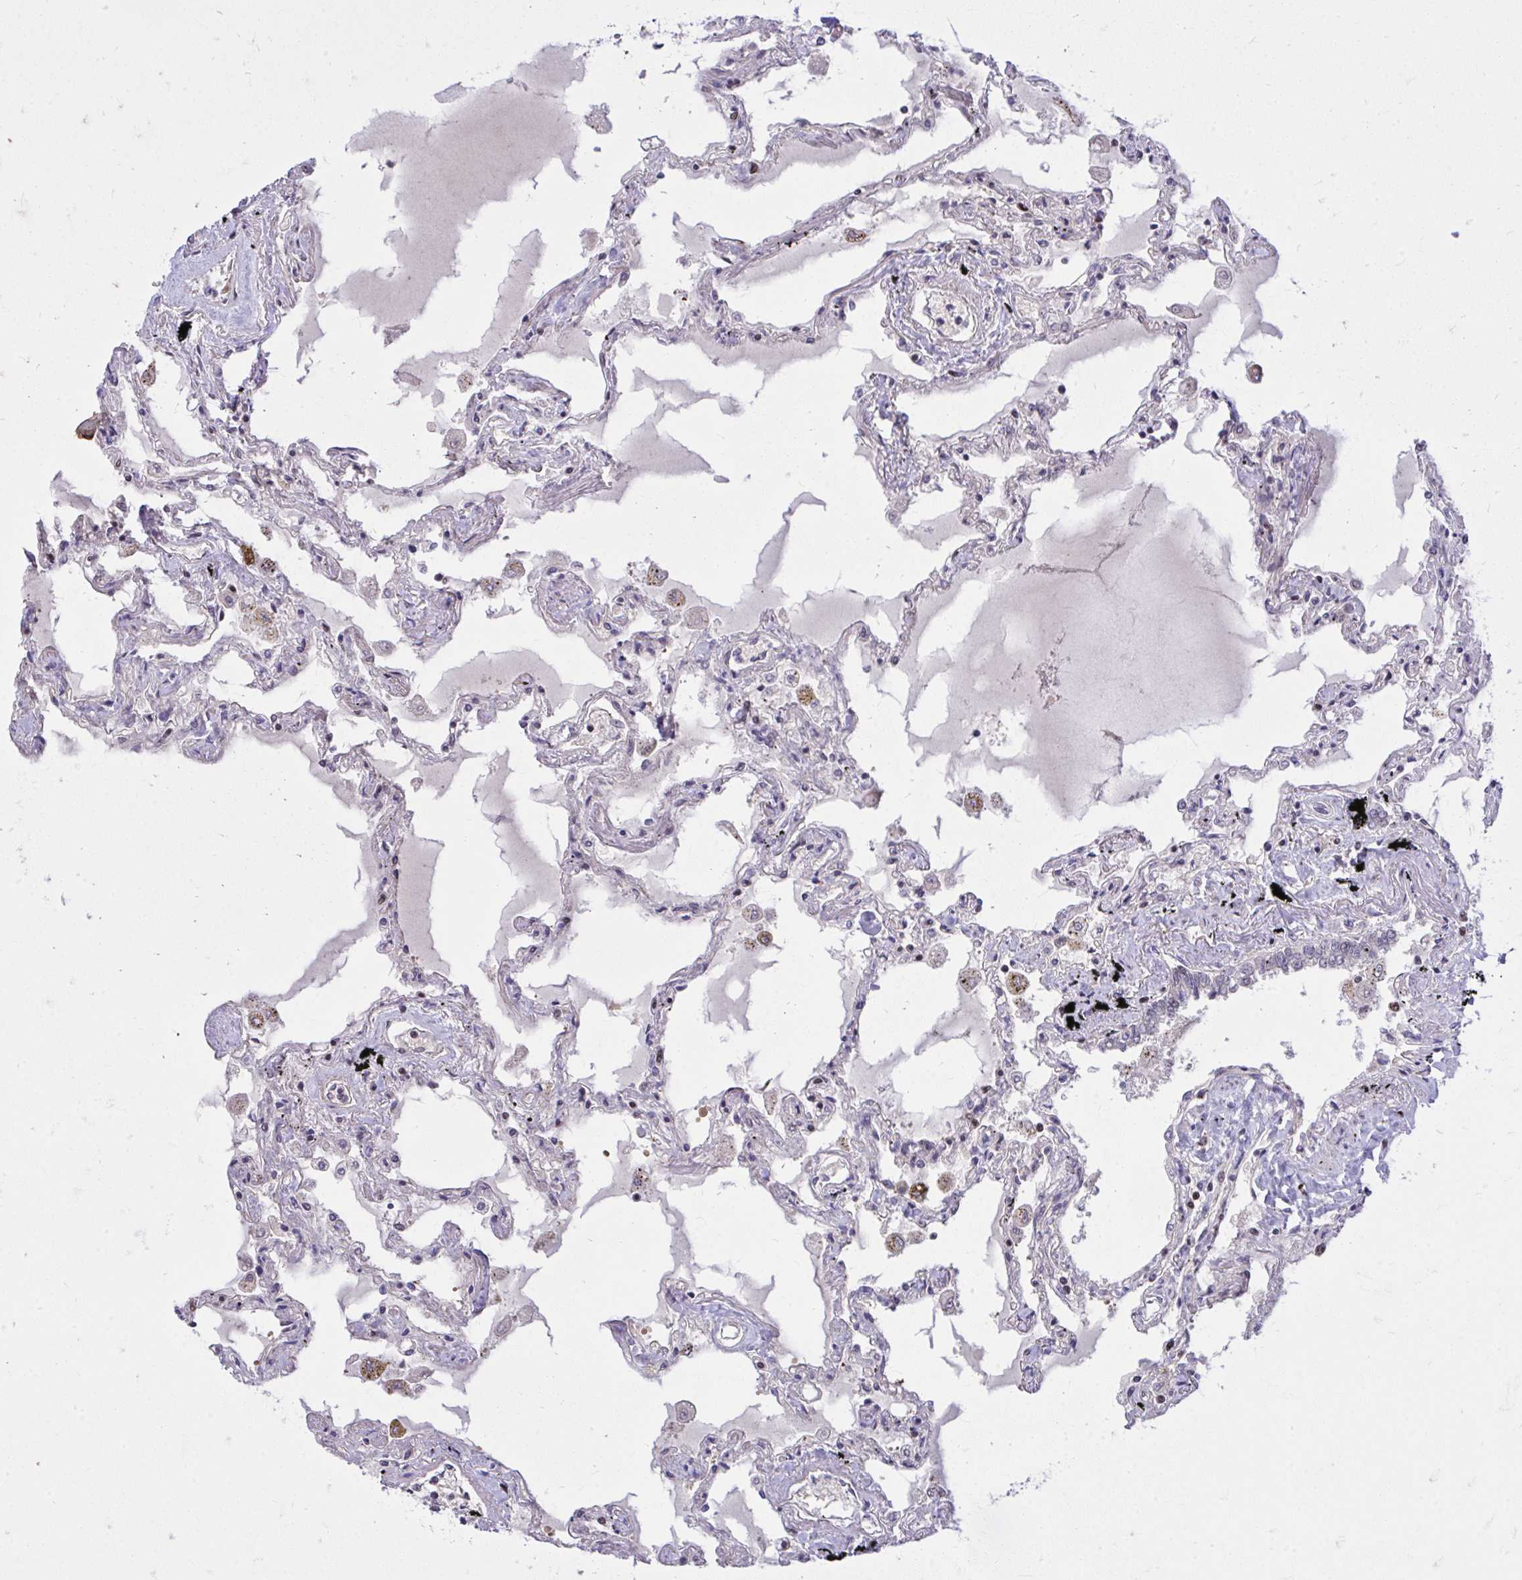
{"staining": {"intensity": "strong", "quantity": "25%-75%", "location": "nuclear"}, "tissue": "lung", "cell_type": "Alveolar cells", "image_type": "normal", "snomed": [{"axis": "morphology", "description": "Normal tissue, NOS"}, {"axis": "morphology", "description": "Adenocarcinoma, NOS"}, {"axis": "topography", "description": "Cartilage tissue"}, {"axis": "topography", "description": "Lung"}], "caption": "An image showing strong nuclear staining in approximately 25%-75% of alveolar cells in unremarkable lung, as visualized by brown immunohistochemical staining.", "gene": "C14orf39", "patient": {"sex": "female", "age": 67}}